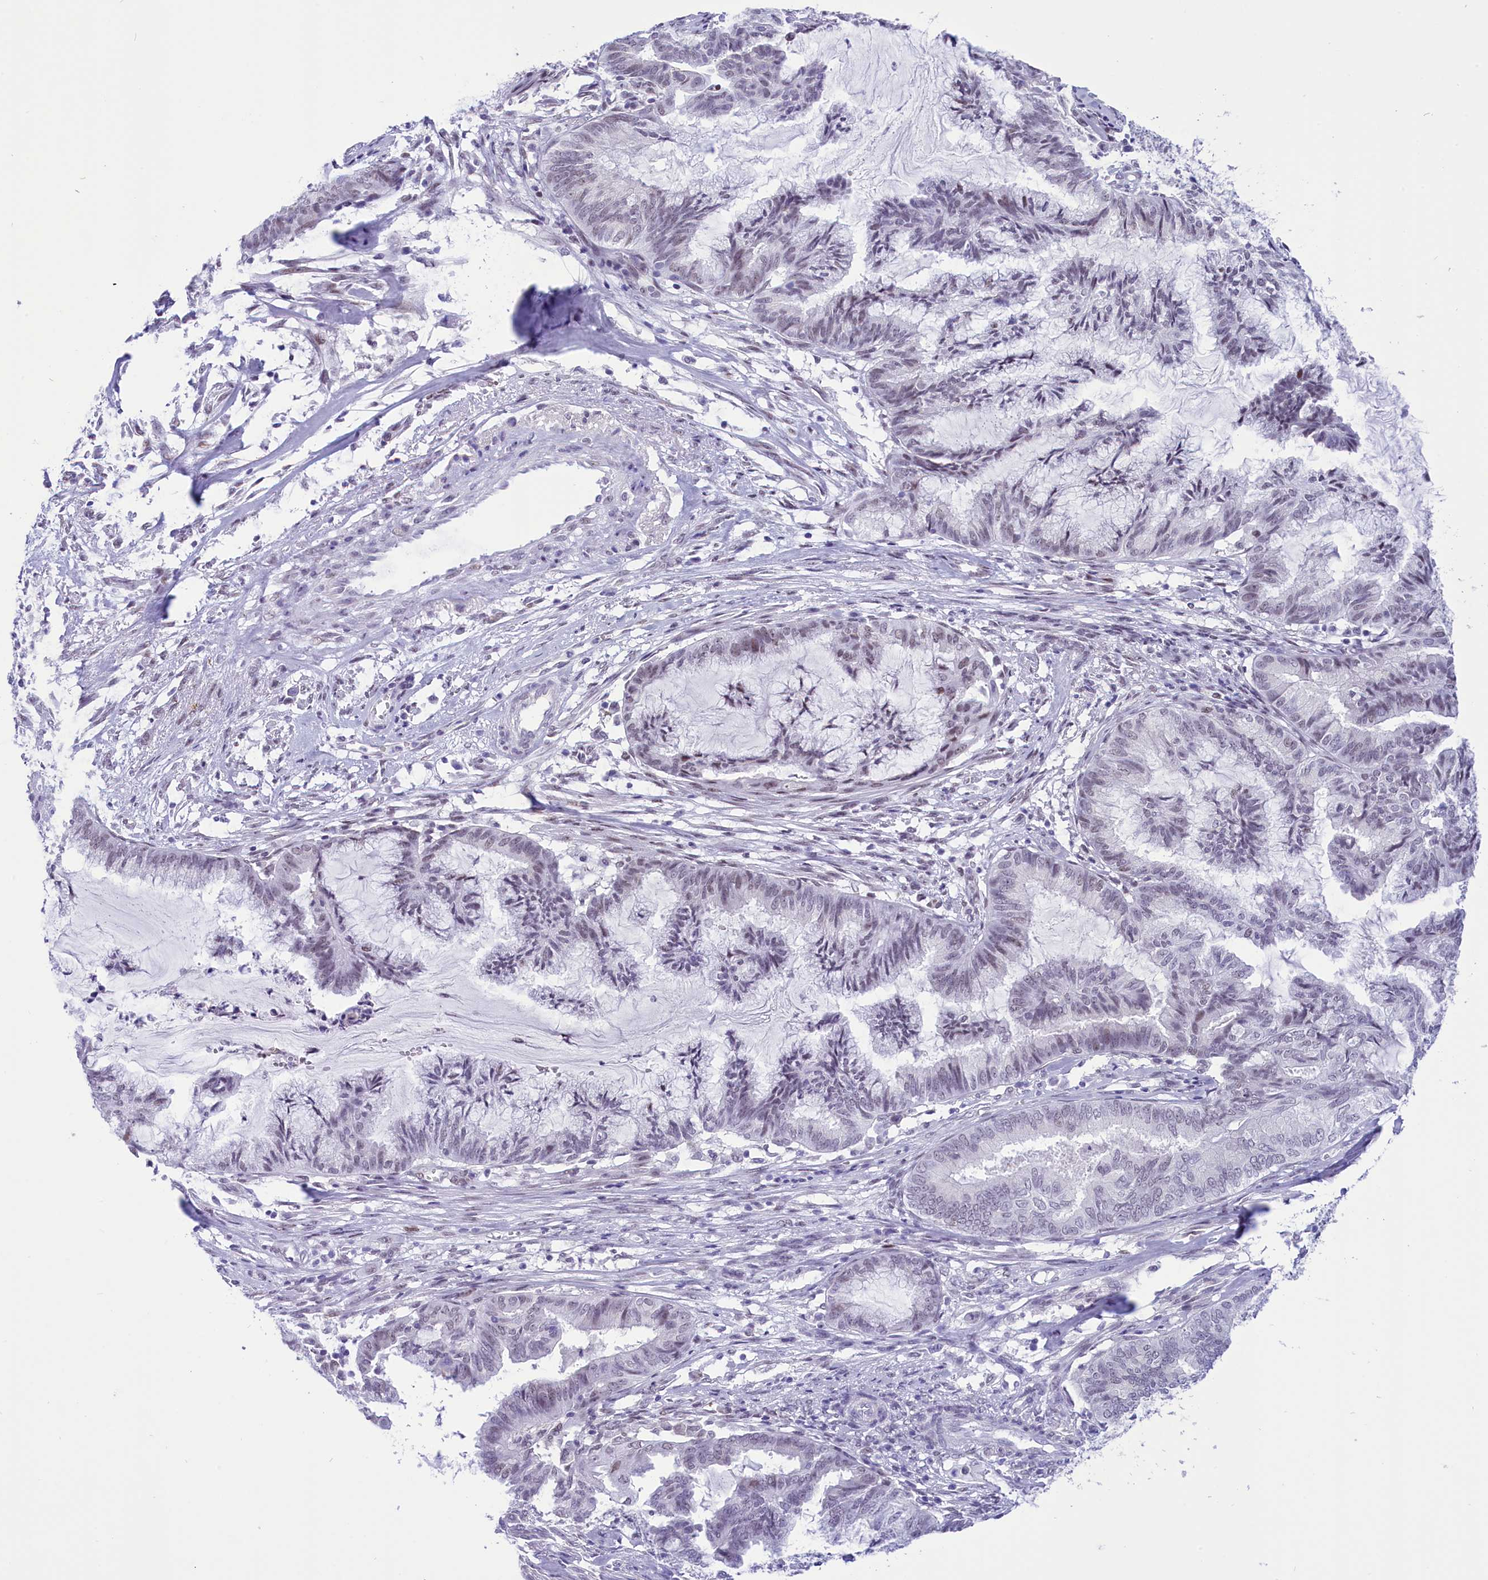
{"staining": {"intensity": "negative", "quantity": "none", "location": "none"}, "tissue": "endometrial cancer", "cell_type": "Tumor cells", "image_type": "cancer", "snomed": [{"axis": "morphology", "description": "Adenocarcinoma, NOS"}, {"axis": "topography", "description": "Endometrium"}], "caption": "Immunohistochemistry (IHC) histopathology image of neoplastic tissue: human endometrial cancer (adenocarcinoma) stained with DAB shows no significant protein staining in tumor cells. (DAB (3,3'-diaminobenzidine) immunohistochemistry with hematoxylin counter stain).", "gene": "RPS6KB1", "patient": {"sex": "female", "age": 86}}